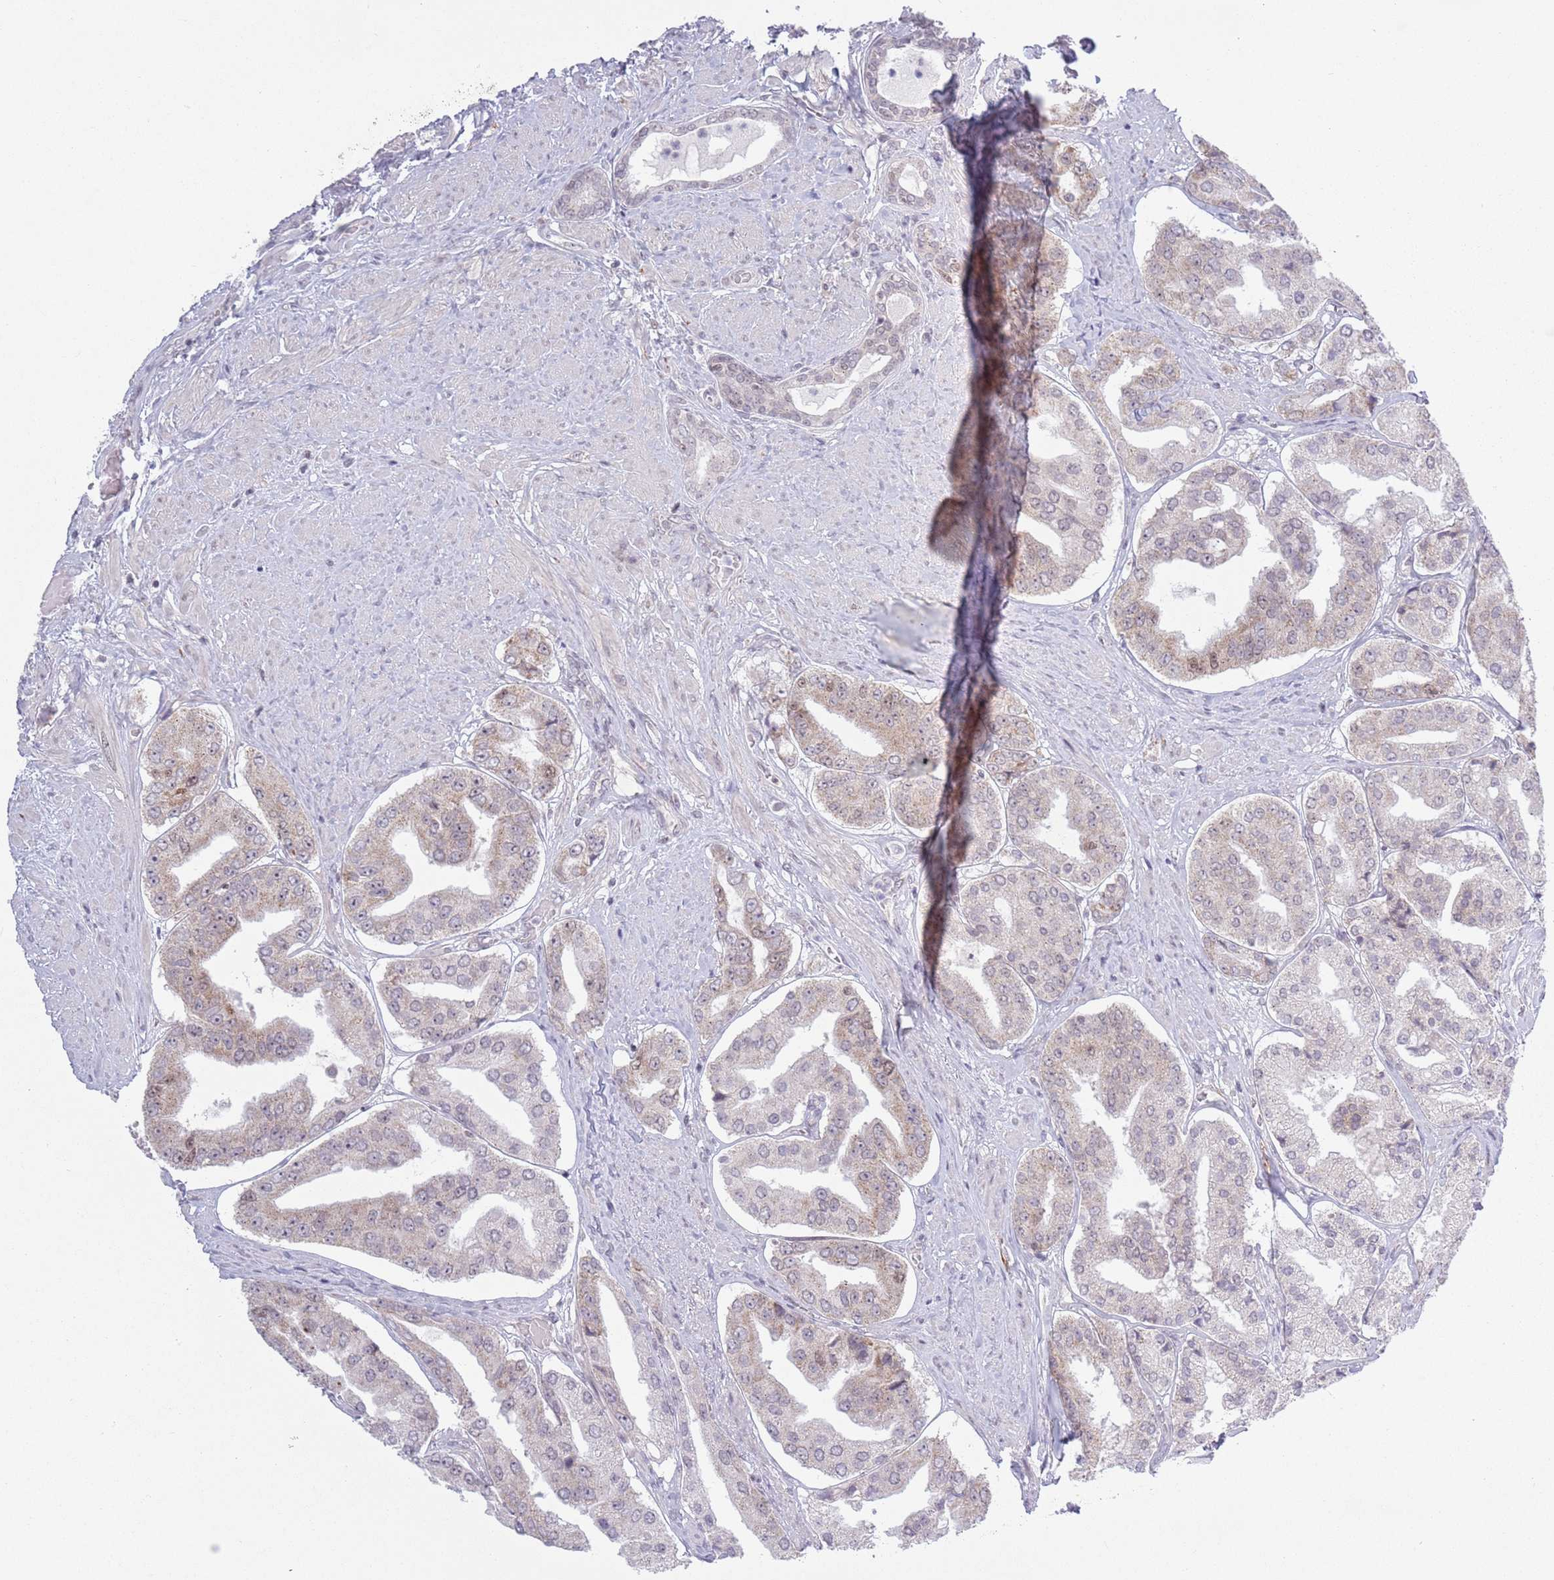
{"staining": {"intensity": "weak", "quantity": "<25%", "location": "cytoplasmic/membranous"}, "tissue": "prostate cancer", "cell_type": "Tumor cells", "image_type": "cancer", "snomed": [{"axis": "morphology", "description": "Adenocarcinoma, High grade"}, {"axis": "topography", "description": "Prostate"}], "caption": "High power microscopy micrograph of an IHC photomicrograph of prostate cancer (adenocarcinoma (high-grade)), revealing no significant positivity in tumor cells.", "gene": "MRPL34", "patient": {"sex": "male", "age": 63}}